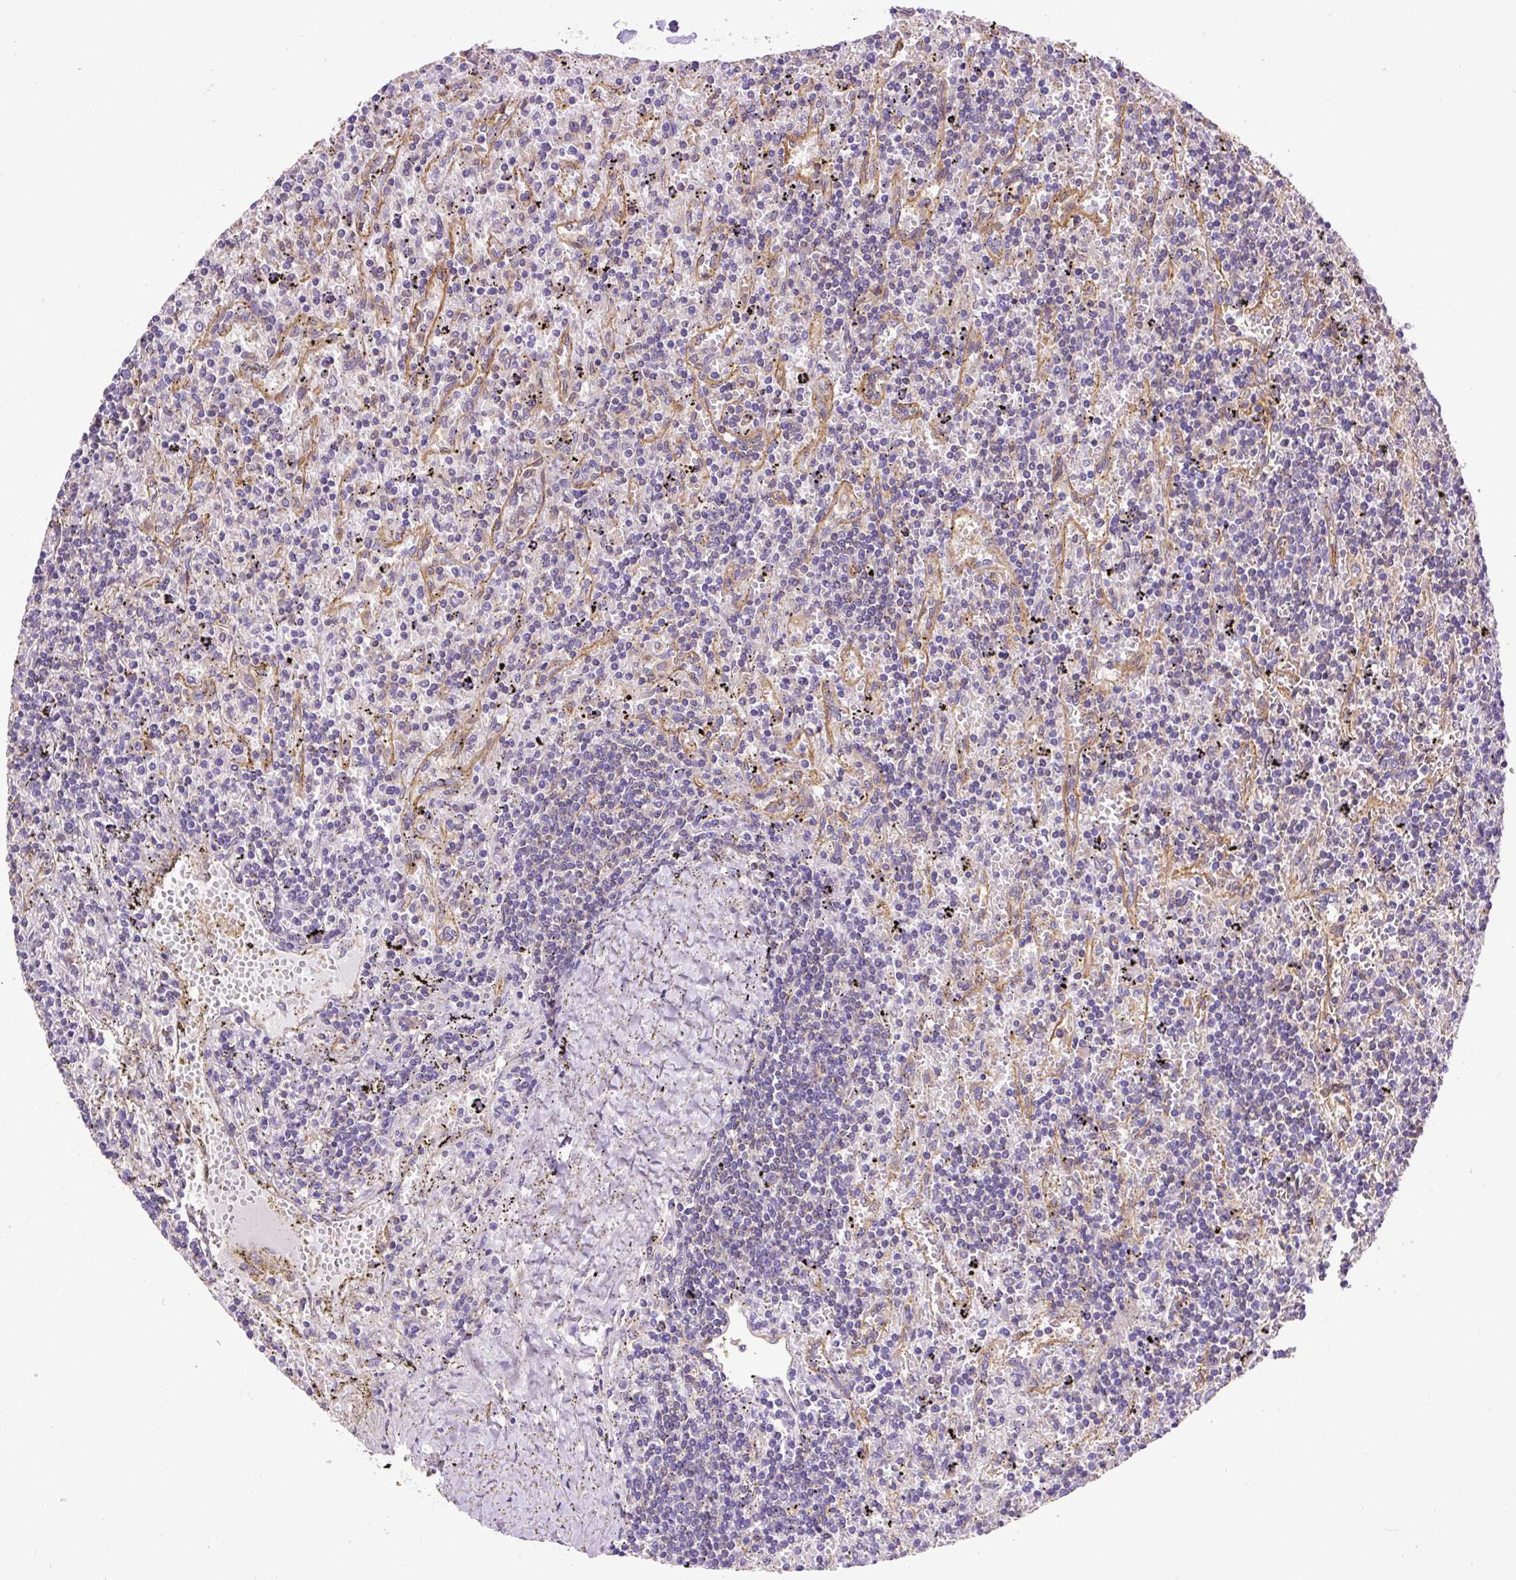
{"staining": {"intensity": "negative", "quantity": "none", "location": "none"}, "tissue": "lymphoma", "cell_type": "Tumor cells", "image_type": "cancer", "snomed": [{"axis": "morphology", "description": "Malignant lymphoma, non-Hodgkin's type, Low grade"}, {"axis": "topography", "description": "Spleen"}], "caption": "The micrograph reveals no staining of tumor cells in lymphoma.", "gene": "DCTN1", "patient": {"sex": "male", "age": 76}}